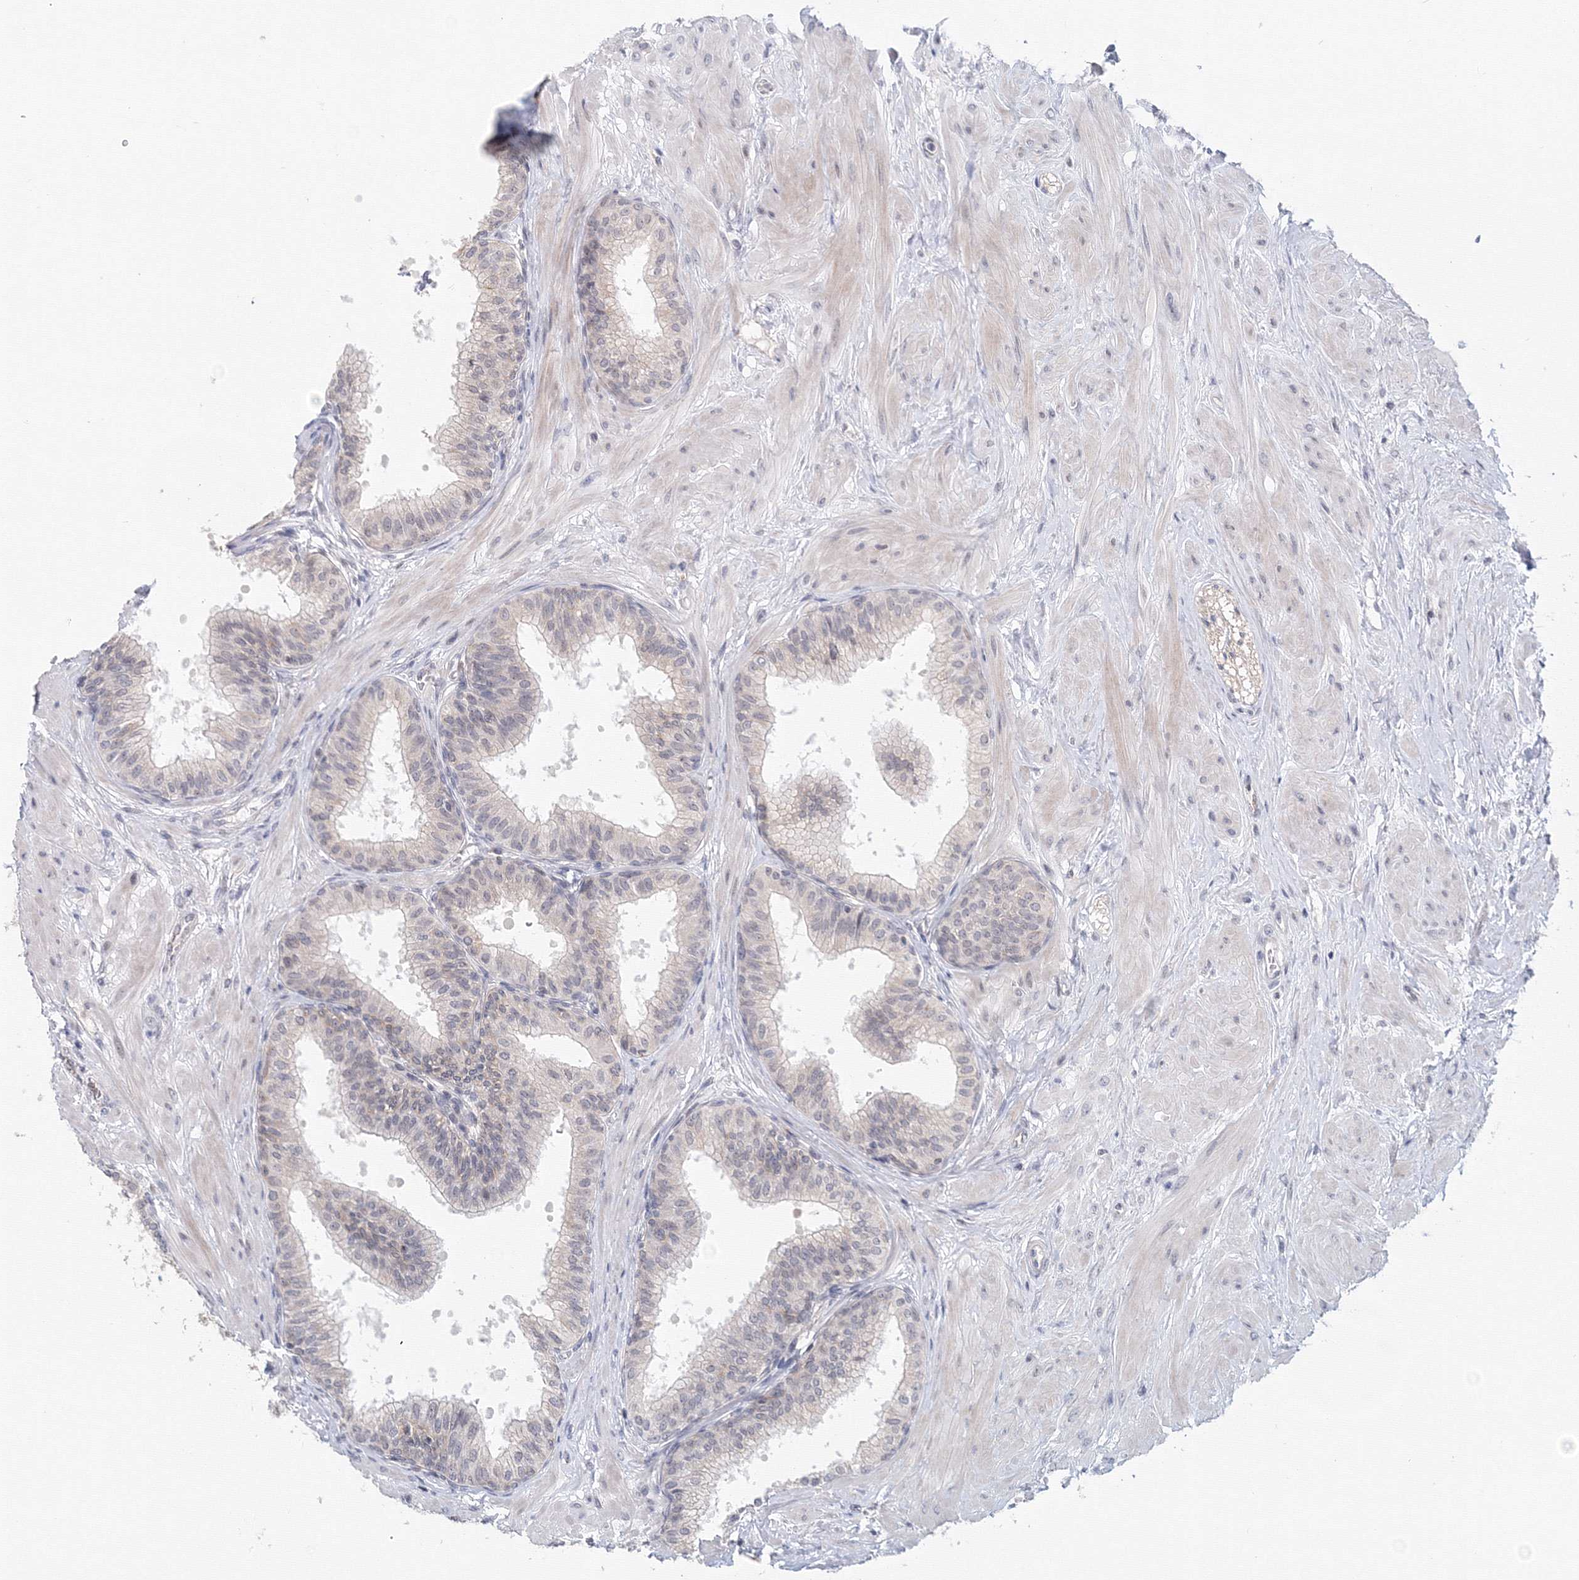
{"staining": {"intensity": "negative", "quantity": "none", "location": "none"}, "tissue": "prostate", "cell_type": "Glandular cells", "image_type": "normal", "snomed": [{"axis": "morphology", "description": "Normal tissue, NOS"}, {"axis": "topography", "description": "Prostate"}], "caption": "Glandular cells are negative for protein expression in benign human prostate. (DAB immunohistochemistry (IHC) visualized using brightfield microscopy, high magnification).", "gene": "SLC7A7", "patient": {"sex": "male", "age": 60}}